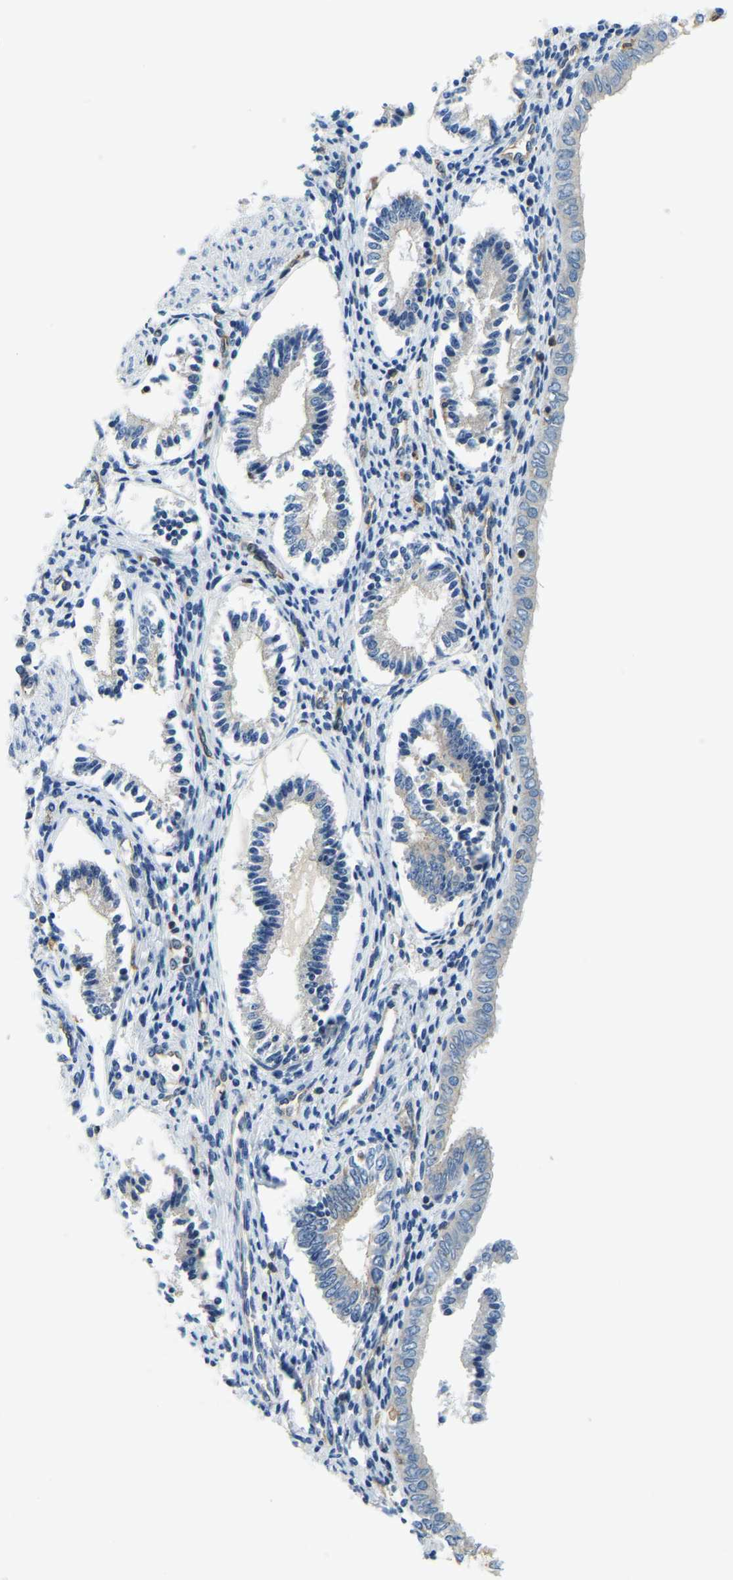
{"staining": {"intensity": "negative", "quantity": "none", "location": "none"}, "tissue": "endometrium", "cell_type": "Cells in endometrial stroma", "image_type": "normal", "snomed": [{"axis": "morphology", "description": "Normal tissue, NOS"}, {"axis": "topography", "description": "Endometrium"}], "caption": "Cells in endometrial stroma show no significant protein staining in normal endometrium. (Stains: DAB (3,3'-diaminobenzidine) immunohistochemistry (IHC) with hematoxylin counter stain, Microscopy: brightfield microscopy at high magnification).", "gene": "RRP1", "patient": {"sex": "female", "age": 42}}